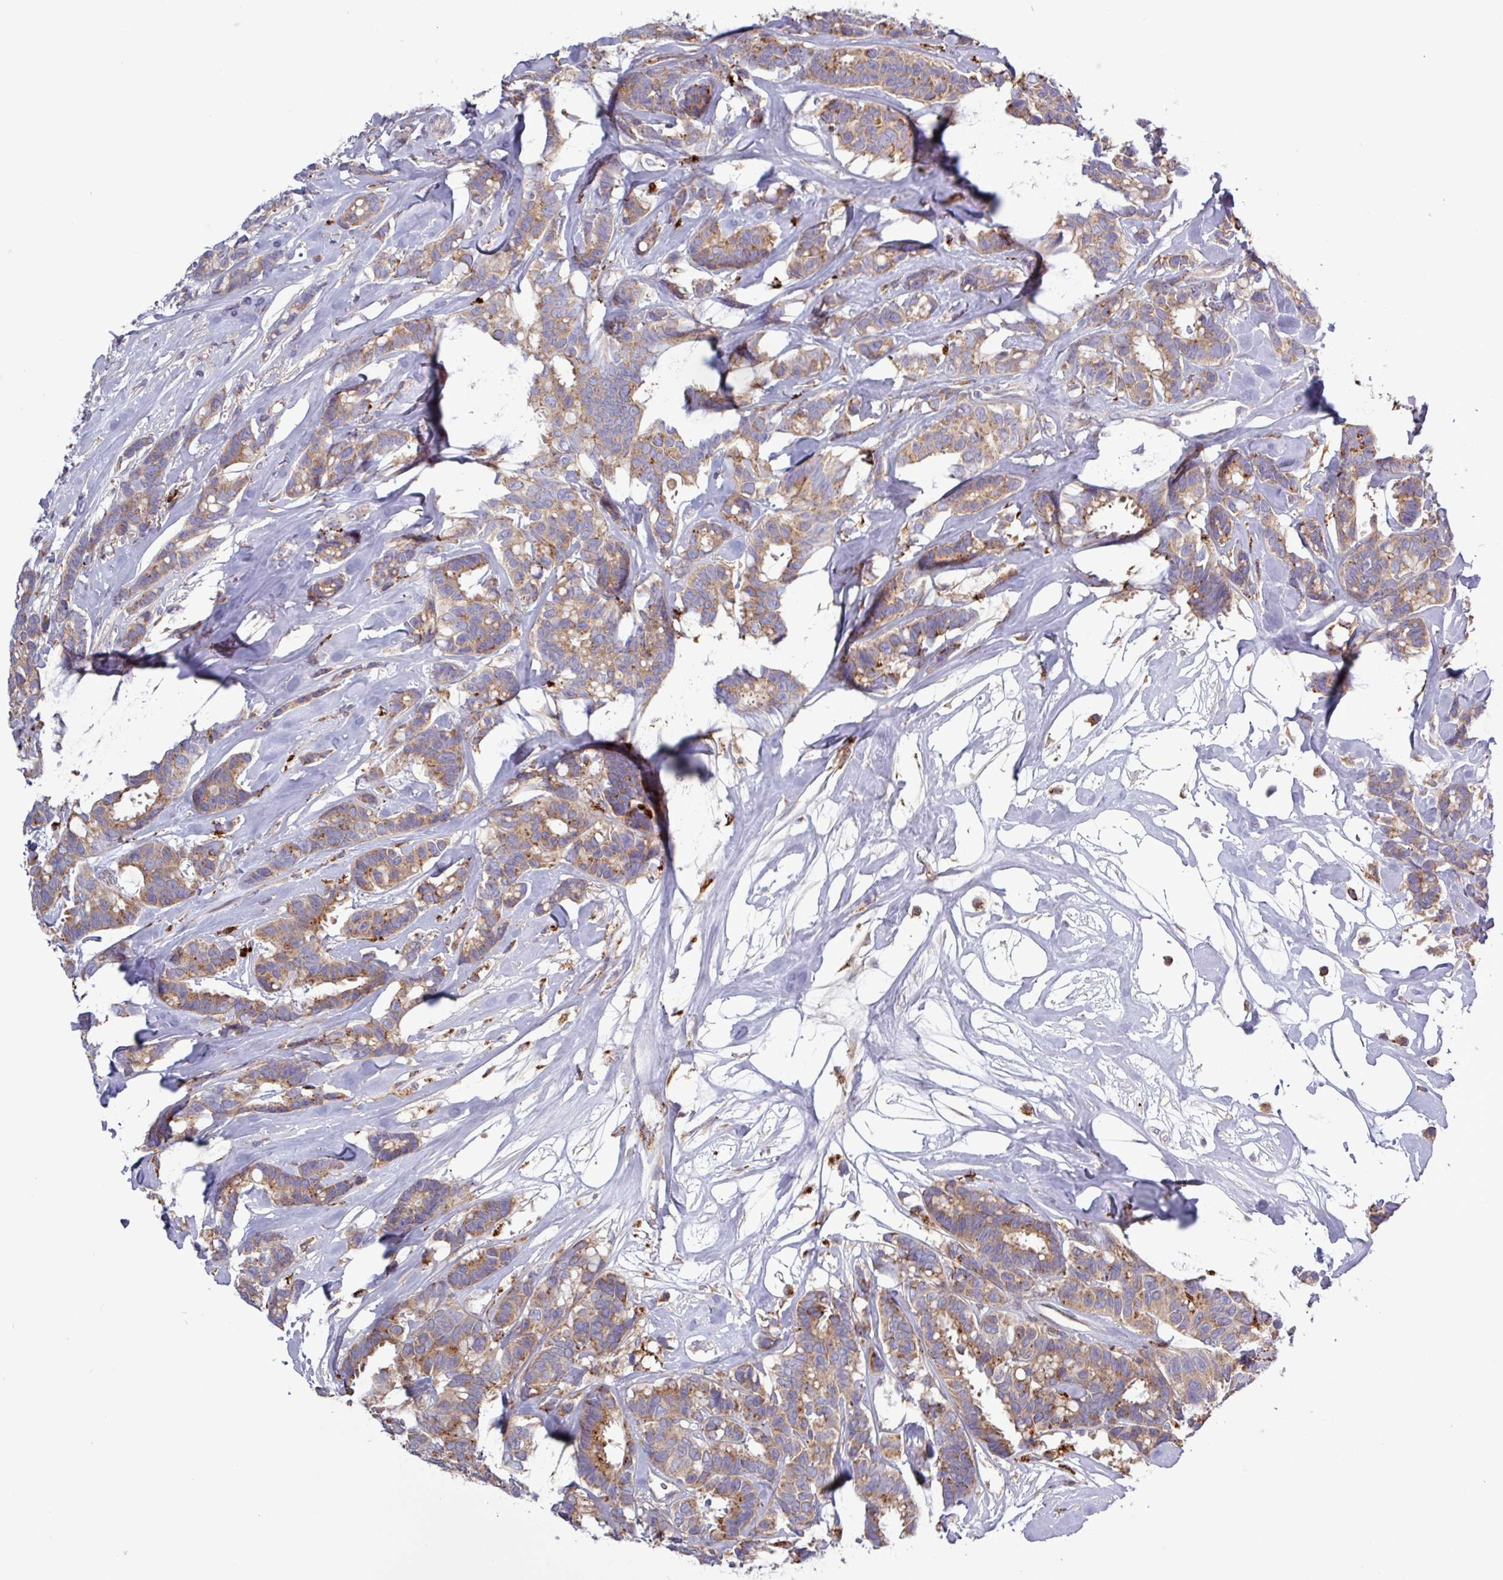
{"staining": {"intensity": "moderate", "quantity": "<25%", "location": "cytoplasmic/membranous"}, "tissue": "breast cancer", "cell_type": "Tumor cells", "image_type": "cancer", "snomed": [{"axis": "morphology", "description": "Duct carcinoma"}, {"axis": "topography", "description": "Breast"}], "caption": "Invasive ductal carcinoma (breast) tissue demonstrates moderate cytoplasmic/membranous expression in about <25% of tumor cells, visualized by immunohistochemistry.", "gene": "PLIN2", "patient": {"sex": "female", "age": 87}}